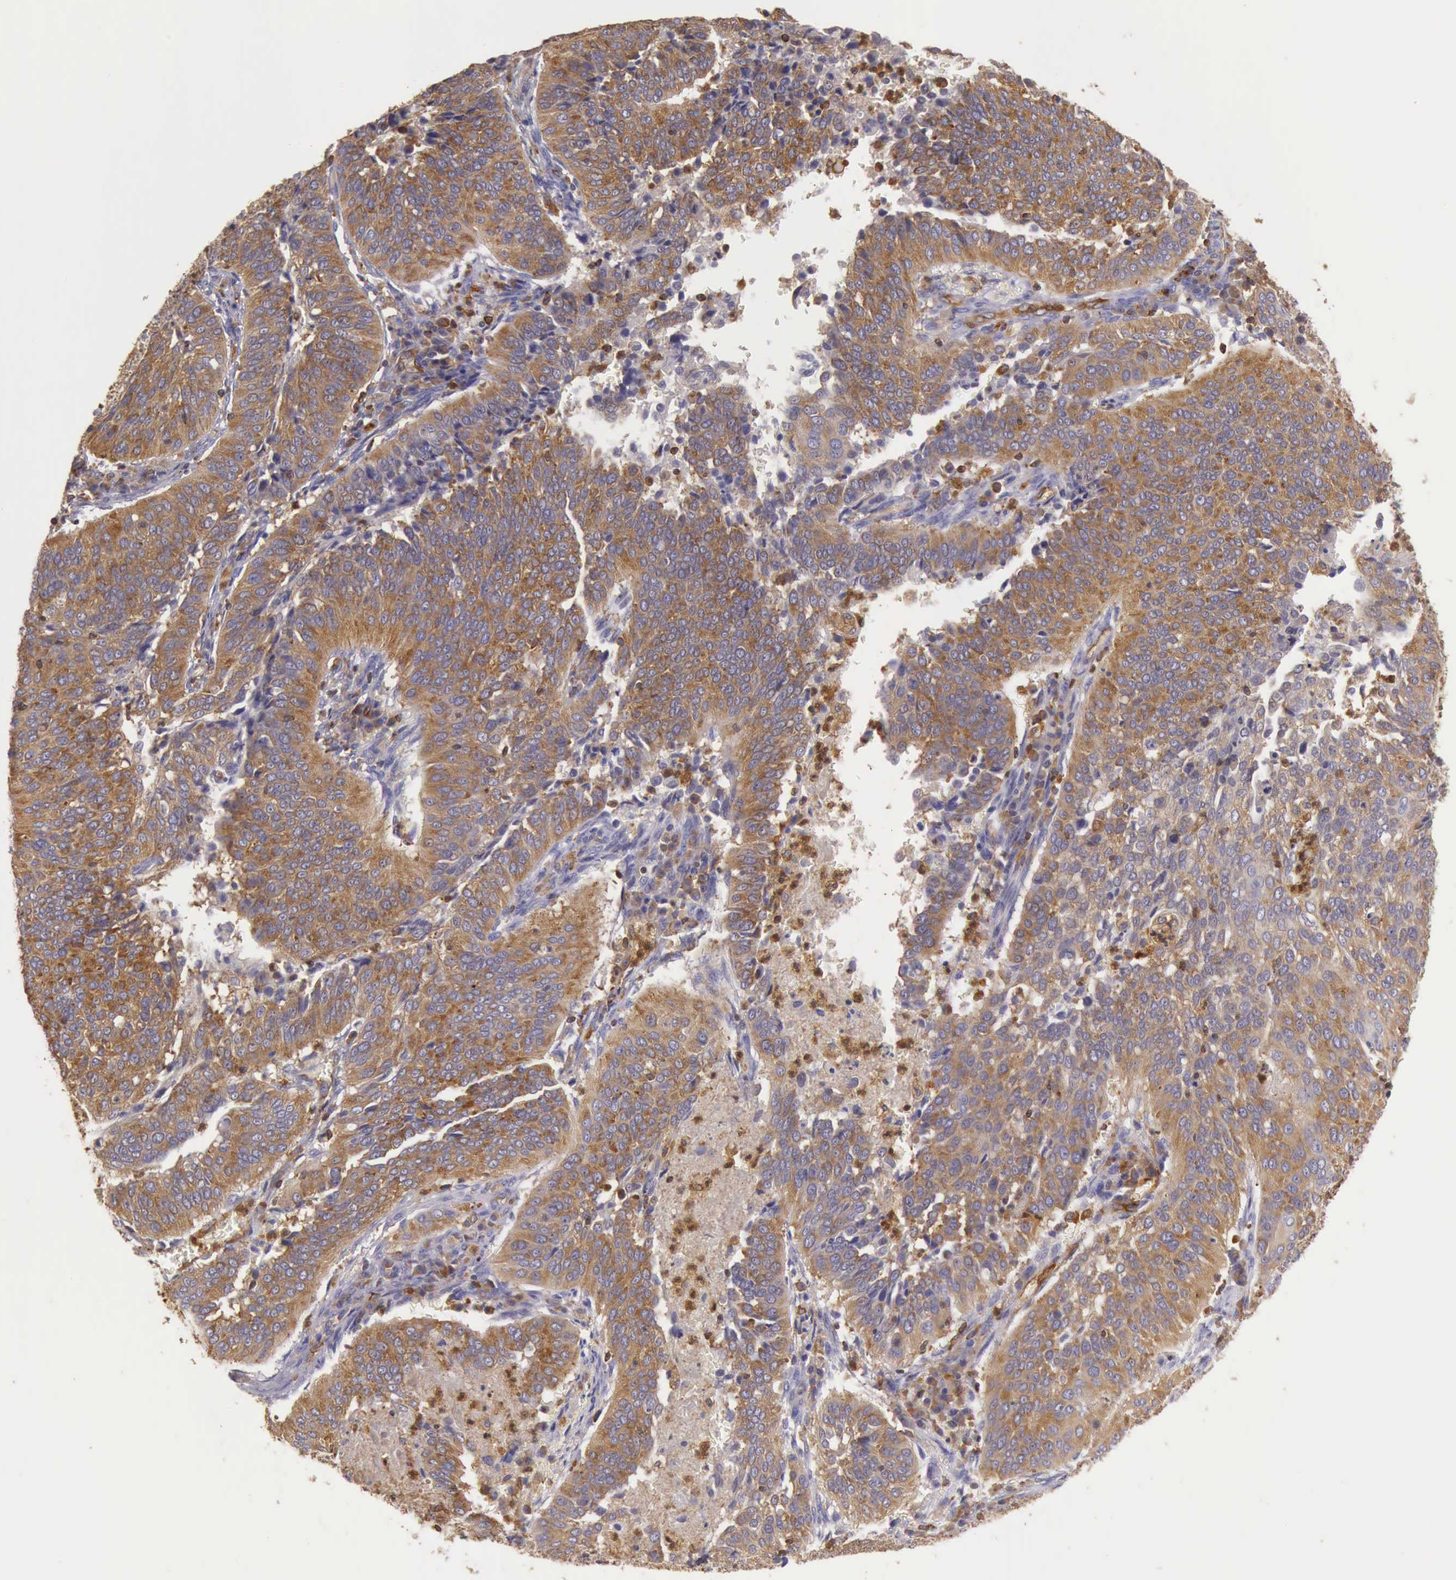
{"staining": {"intensity": "moderate", "quantity": ">75%", "location": "cytoplasmic/membranous"}, "tissue": "cervical cancer", "cell_type": "Tumor cells", "image_type": "cancer", "snomed": [{"axis": "morphology", "description": "Squamous cell carcinoma, NOS"}, {"axis": "topography", "description": "Cervix"}], "caption": "Immunohistochemical staining of human cervical squamous cell carcinoma exhibits medium levels of moderate cytoplasmic/membranous staining in approximately >75% of tumor cells.", "gene": "ARHGAP4", "patient": {"sex": "female", "age": 39}}